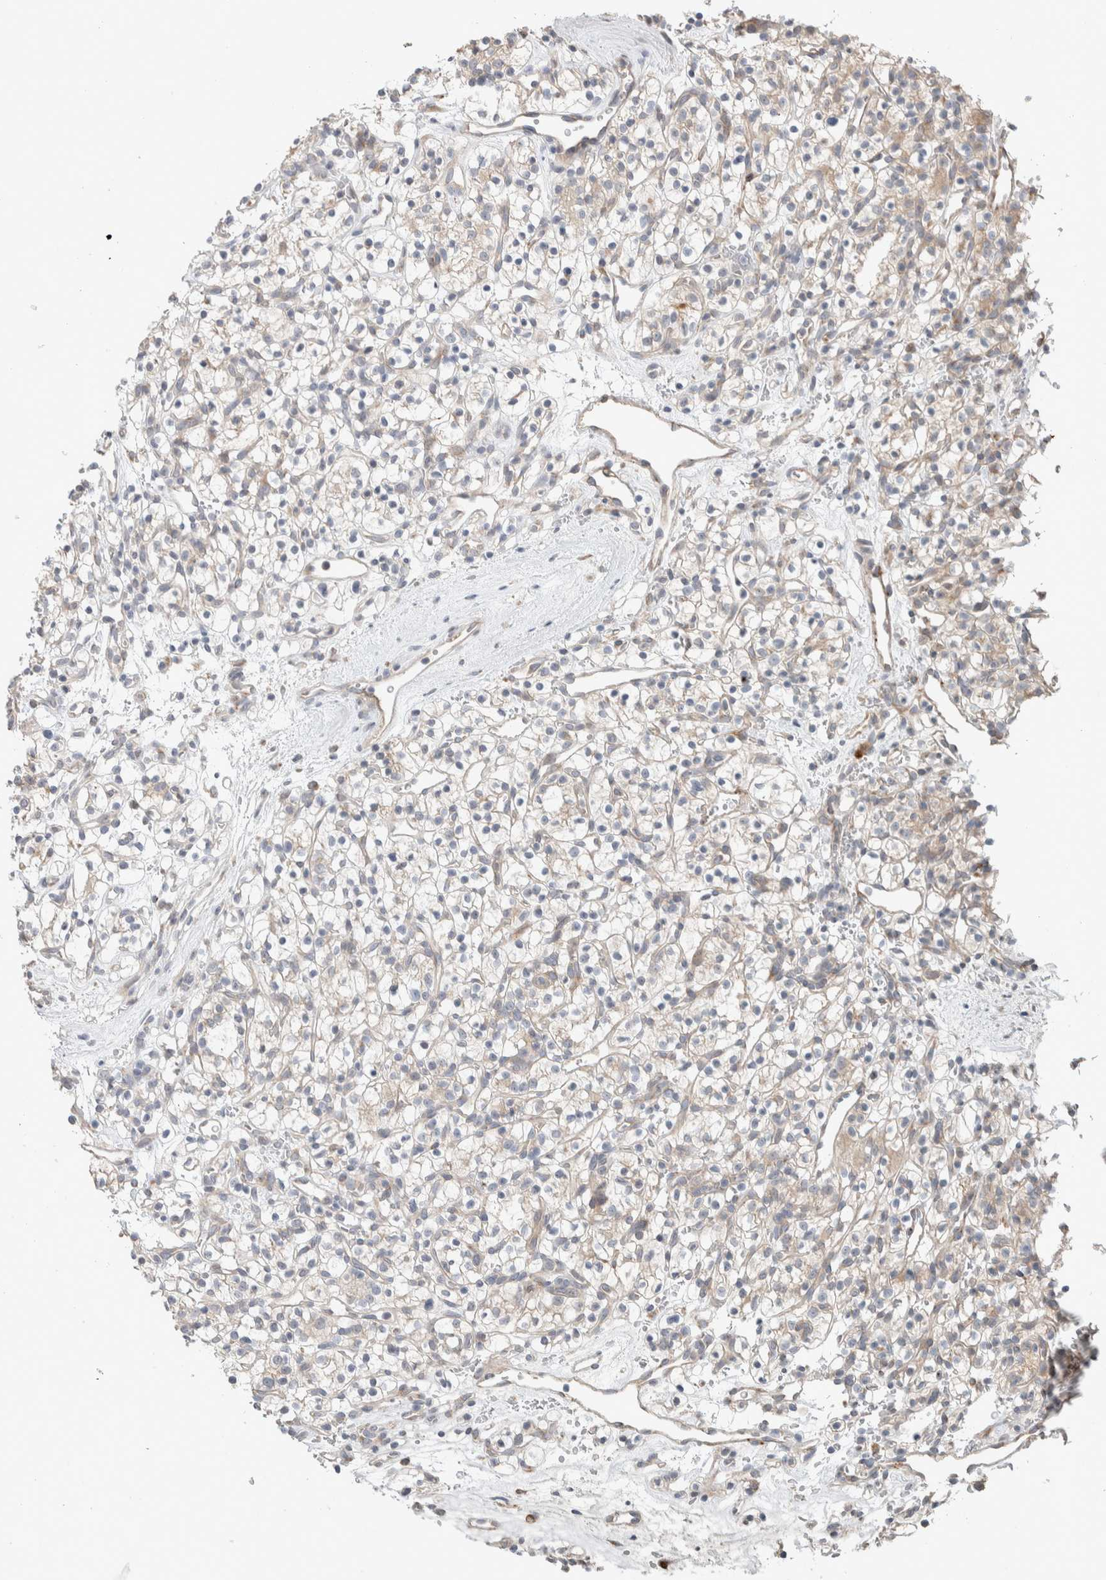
{"staining": {"intensity": "weak", "quantity": "<25%", "location": "cytoplasmic/membranous"}, "tissue": "renal cancer", "cell_type": "Tumor cells", "image_type": "cancer", "snomed": [{"axis": "morphology", "description": "Adenocarcinoma, NOS"}, {"axis": "topography", "description": "Kidney"}], "caption": "An IHC photomicrograph of renal cancer (adenocarcinoma) is shown. There is no staining in tumor cells of renal cancer (adenocarcinoma).", "gene": "ADCY8", "patient": {"sex": "female", "age": 57}}